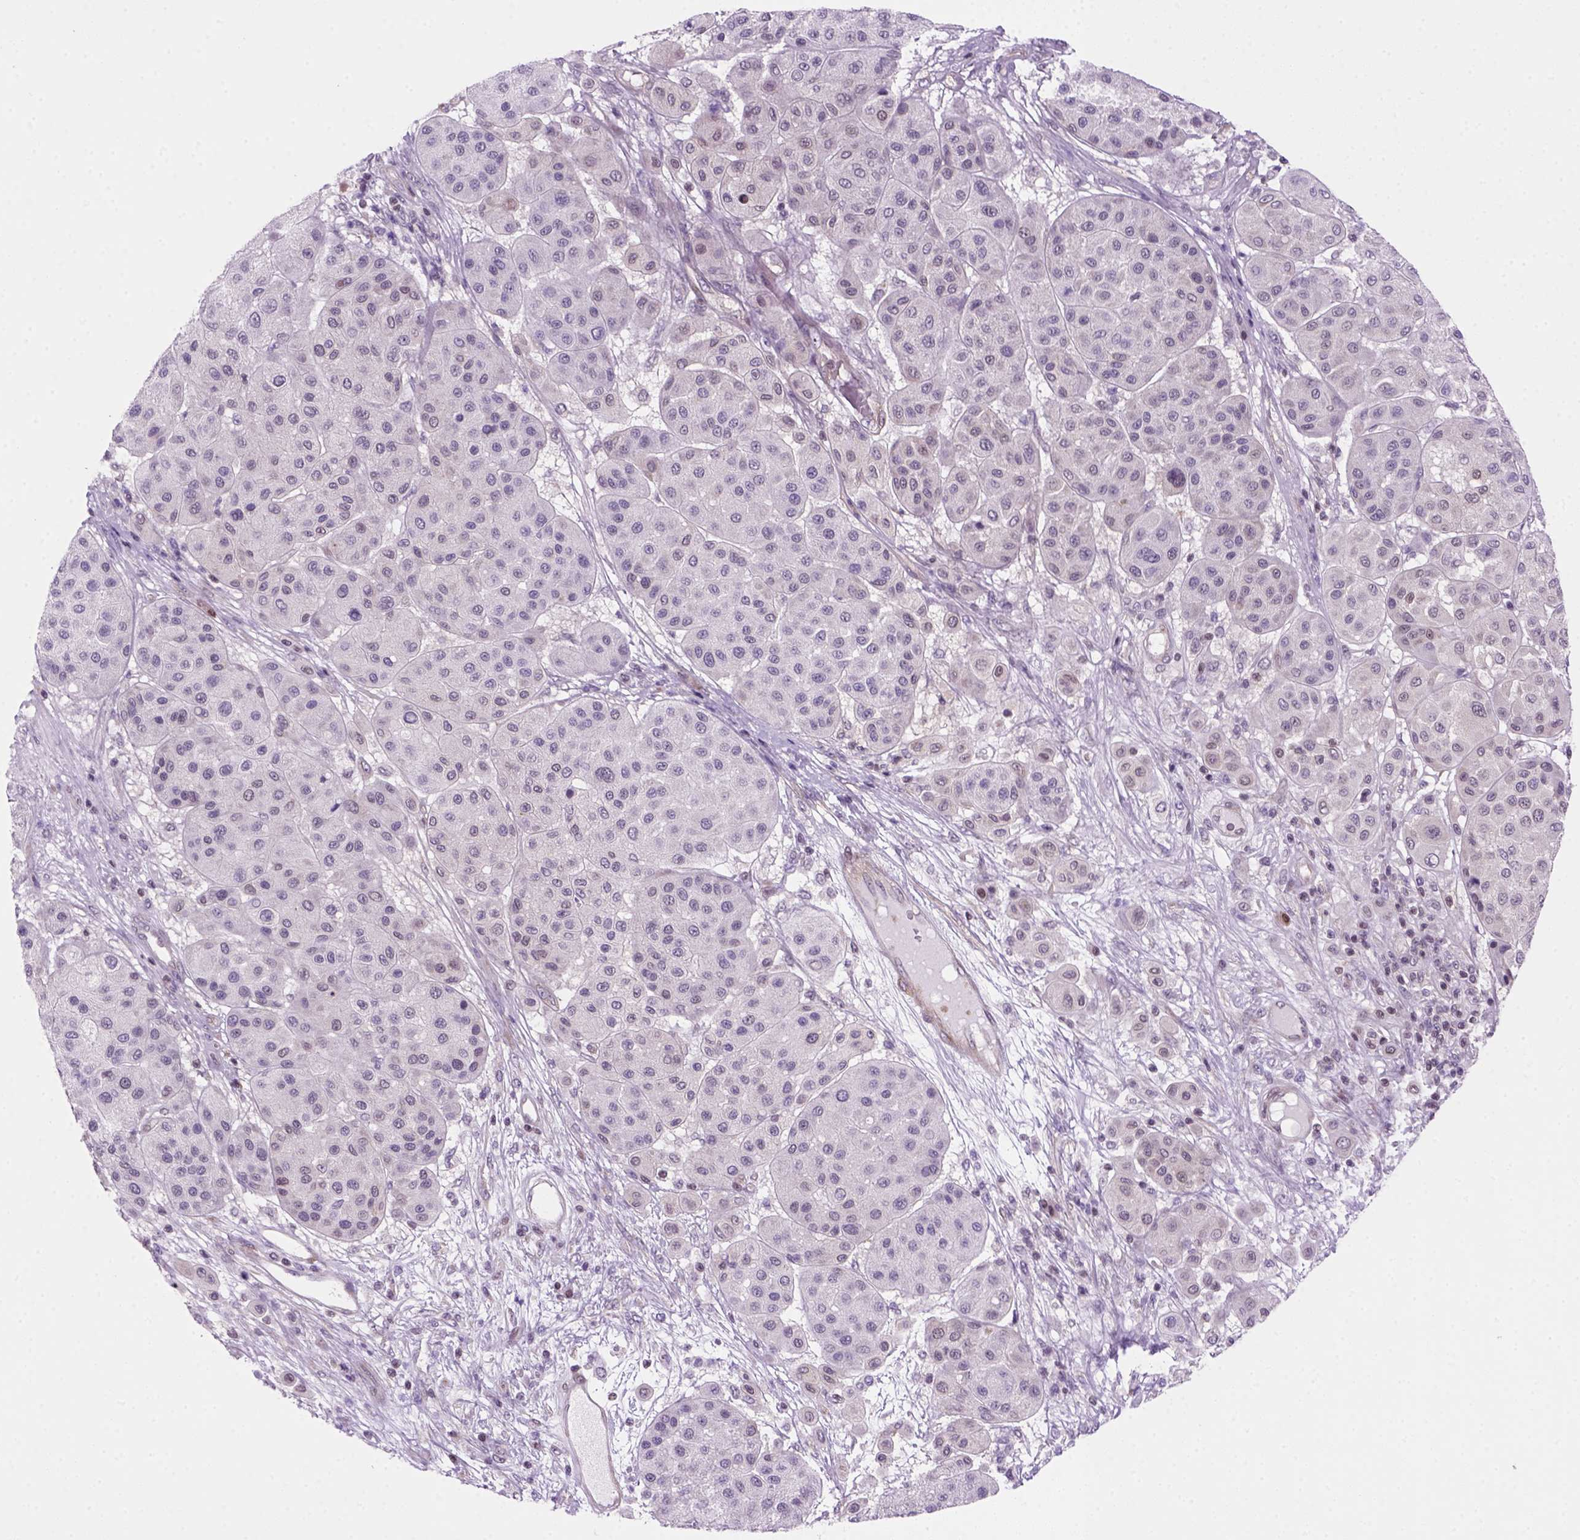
{"staining": {"intensity": "weak", "quantity": "<25%", "location": "nuclear"}, "tissue": "melanoma", "cell_type": "Tumor cells", "image_type": "cancer", "snomed": [{"axis": "morphology", "description": "Malignant melanoma, Metastatic site"}, {"axis": "topography", "description": "Smooth muscle"}], "caption": "This is an immunohistochemistry photomicrograph of malignant melanoma (metastatic site). There is no positivity in tumor cells.", "gene": "MGMT", "patient": {"sex": "male", "age": 41}}